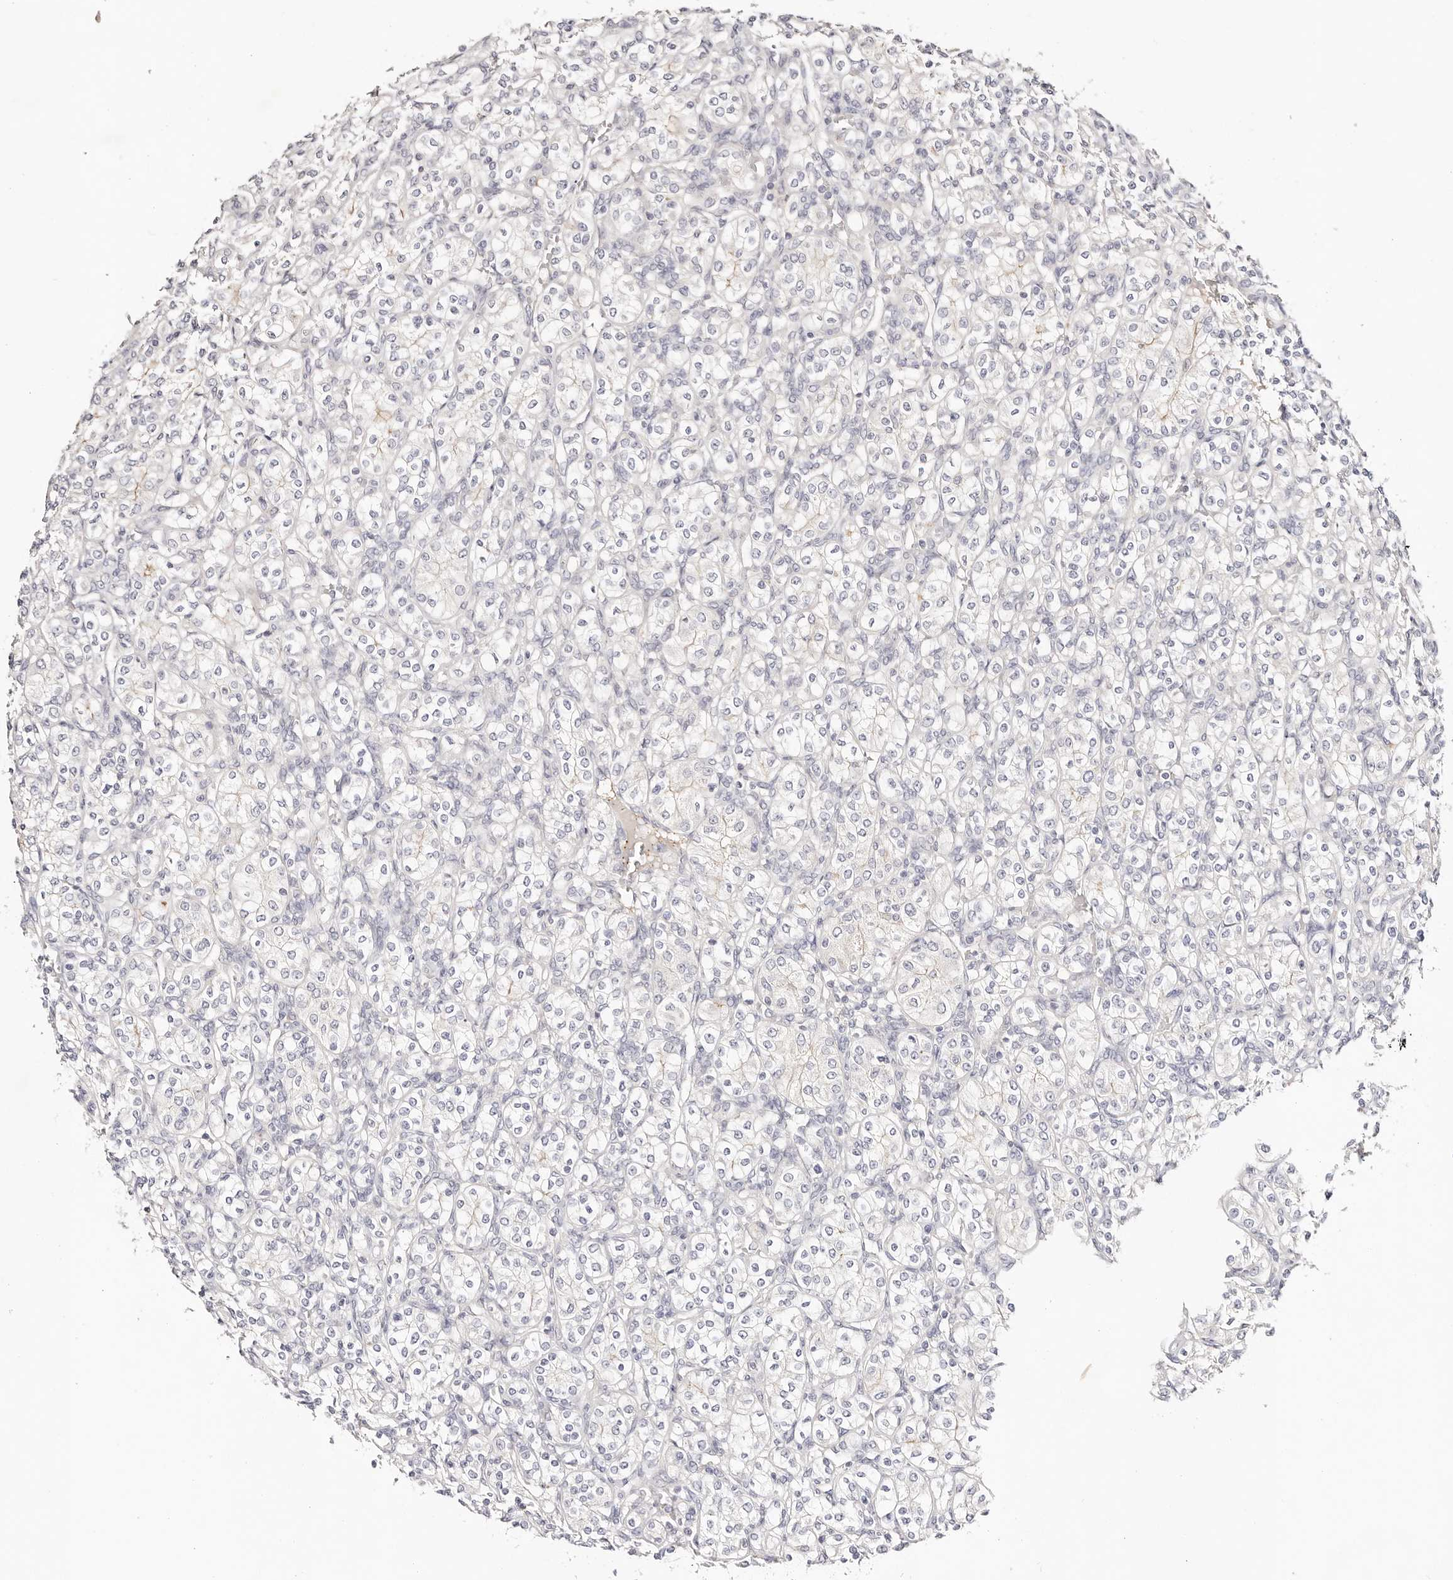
{"staining": {"intensity": "negative", "quantity": "none", "location": "none"}, "tissue": "renal cancer", "cell_type": "Tumor cells", "image_type": "cancer", "snomed": [{"axis": "morphology", "description": "Adenocarcinoma, NOS"}, {"axis": "topography", "description": "Kidney"}], "caption": "High magnification brightfield microscopy of adenocarcinoma (renal) stained with DAB (3,3'-diaminobenzidine) (brown) and counterstained with hematoxylin (blue): tumor cells show no significant expression.", "gene": "DNASE1", "patient": {"sex": "male", "age": 77}}